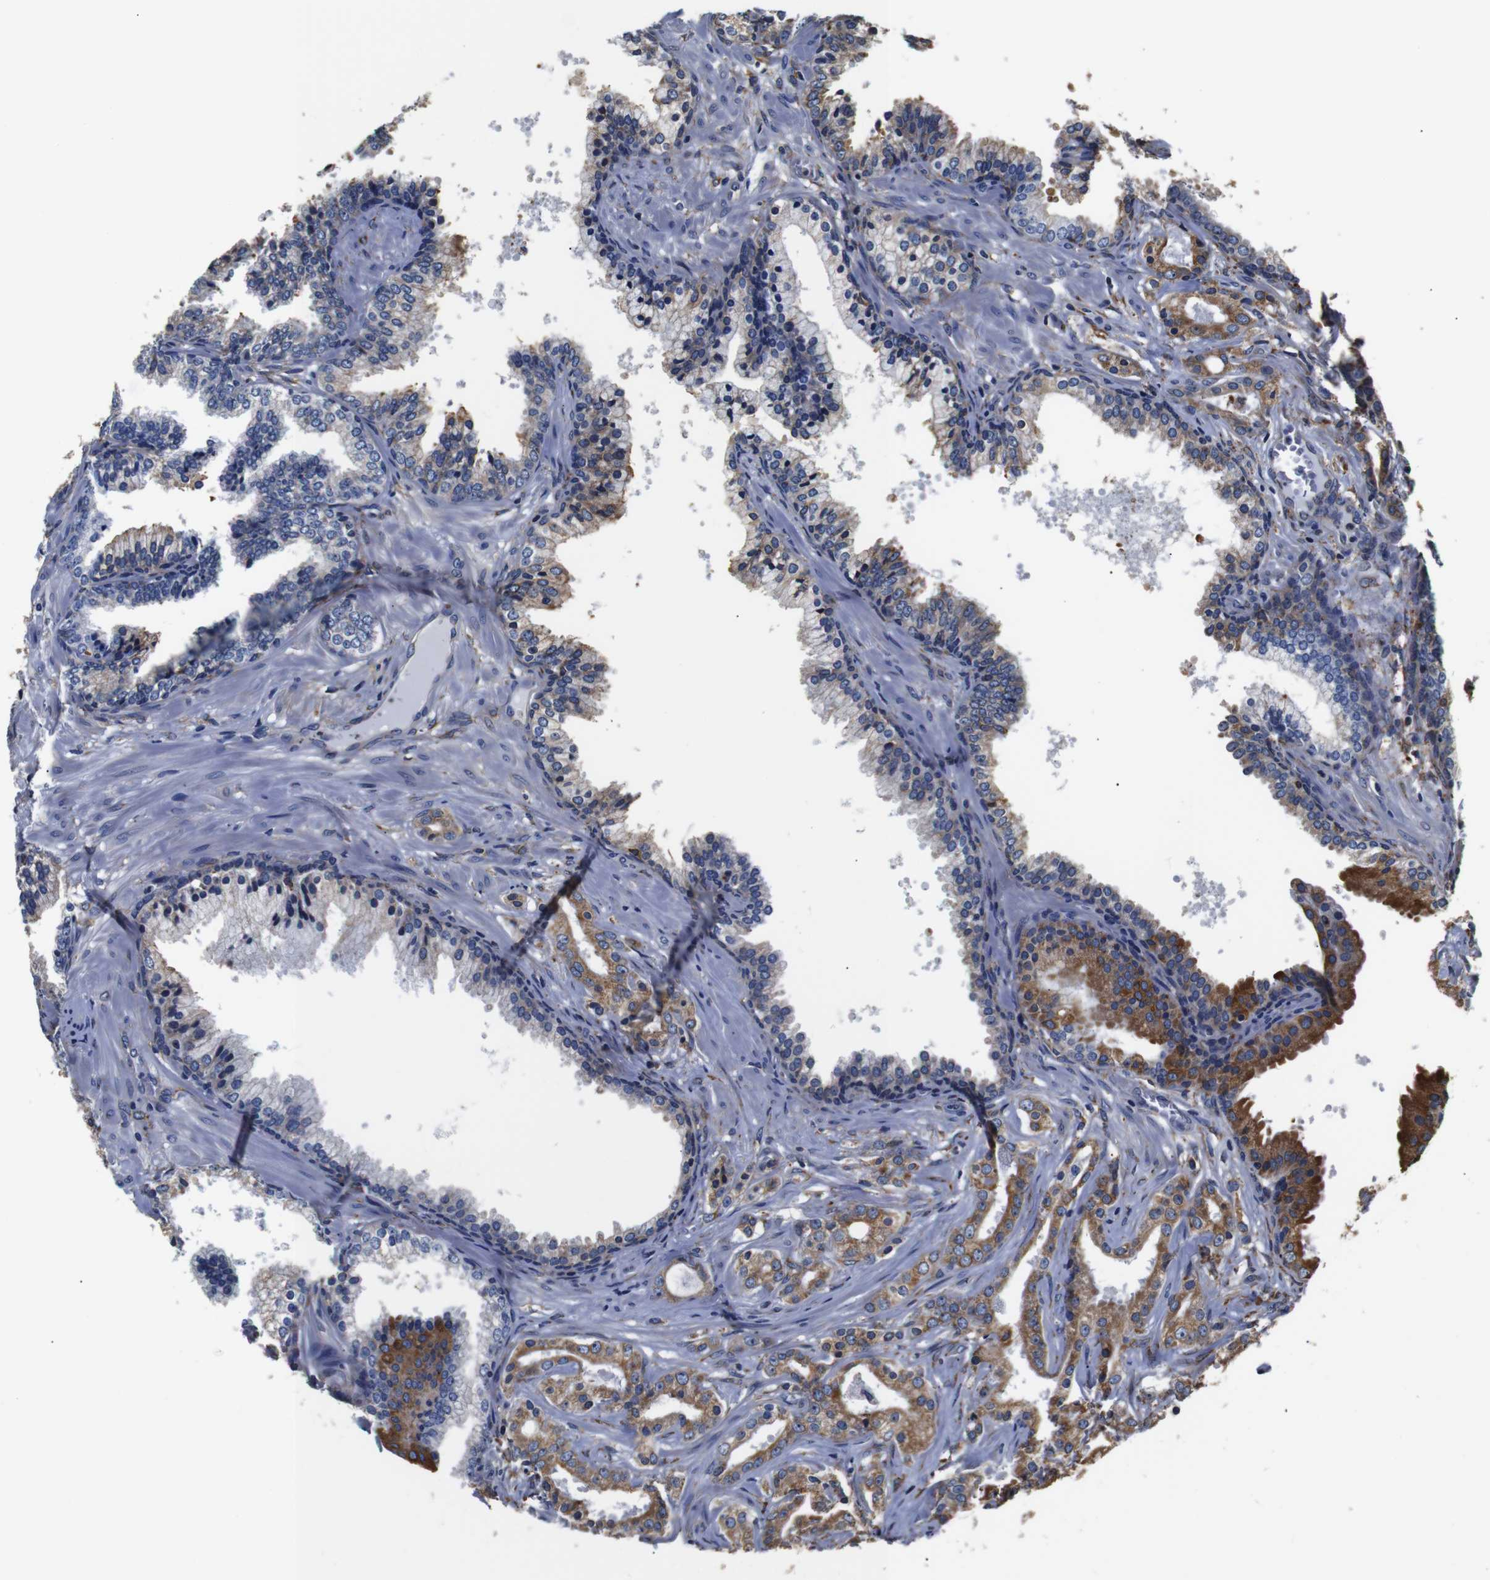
{"staining": {"intensity": "moderate", "quantity": ">75%", "location": "cytoplasmic/membranous"}, "tissue": "prostate cancer", "cell_type": "Tumor cells", "image_type": "cancer", "snomed": [{"axis": "morphology", "description": "Adenocarcinoma, Low grade"}, {"axis": "topography", "description": "Prostate"}], "caption": "Immunohistochemical staining of adenocarcinoma (low-grade) (prostate) shows moderate cytoplasmic/membranous protein staining in about >75% of tumor cells.", "gene": "PPIB", "patient": {"sex": "male", "age": 59}}